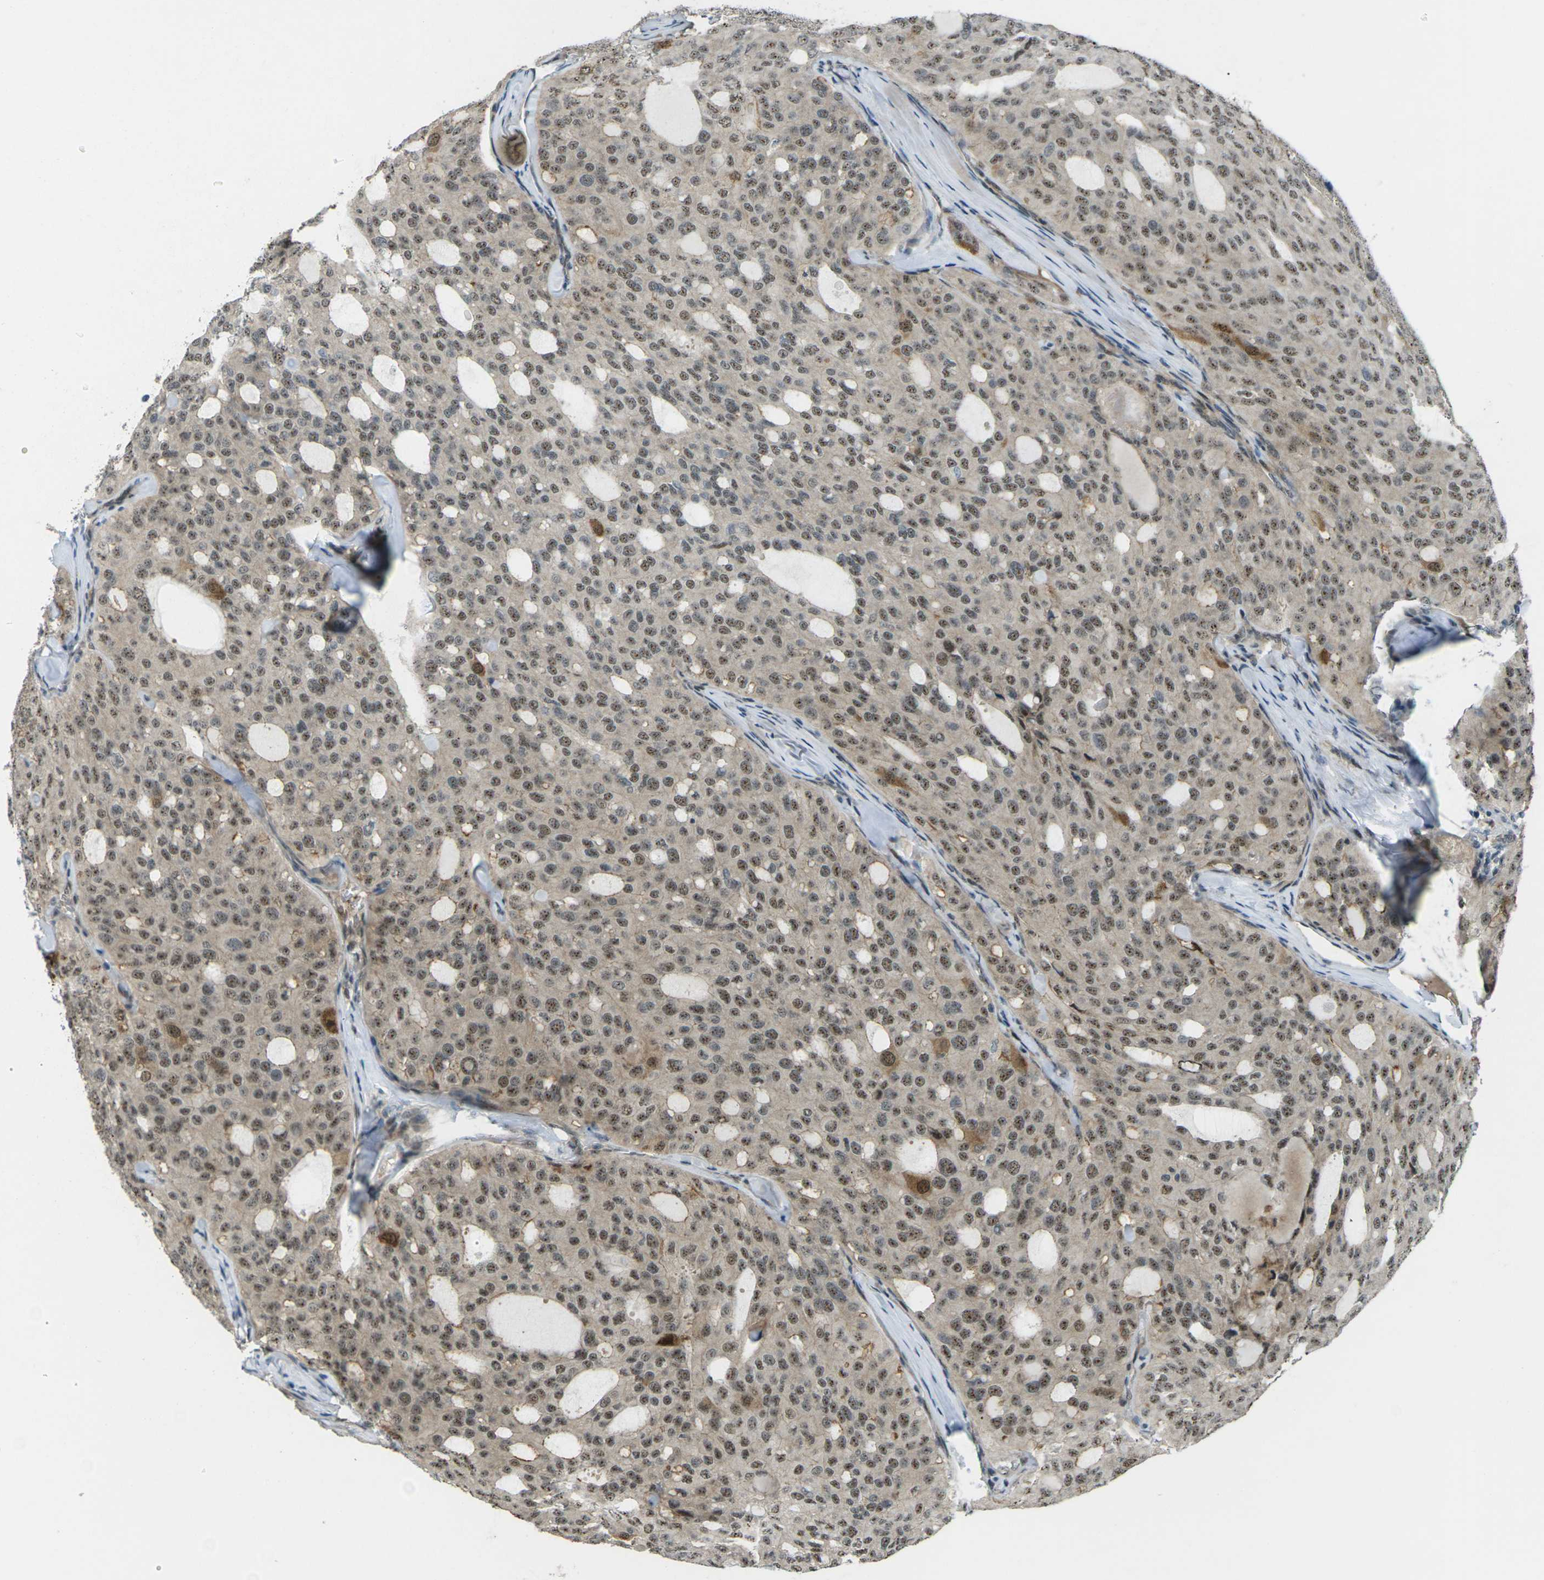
{"staining": {"intensity": "moderate", "quantity": ">75%", "location": "nuclear"}, "tissue": "thyroid cancer", "cell_type": "Tumor cells", "image_type": "cancer", "snomed": [{"axis": "morphology", "description": "Follicular adenoma carcinoma, NOS"}, {"axis": "topography", "description": "Thyroid gland"}], "caption": "Brown immunohistochemical staining in follicular adenoma carcinoma (thyroid) shows moderate nuclear positivity in about >75% of tumor cells.", "gene": "UBE2S", "patient": {"sex": "male", "age": 75}}